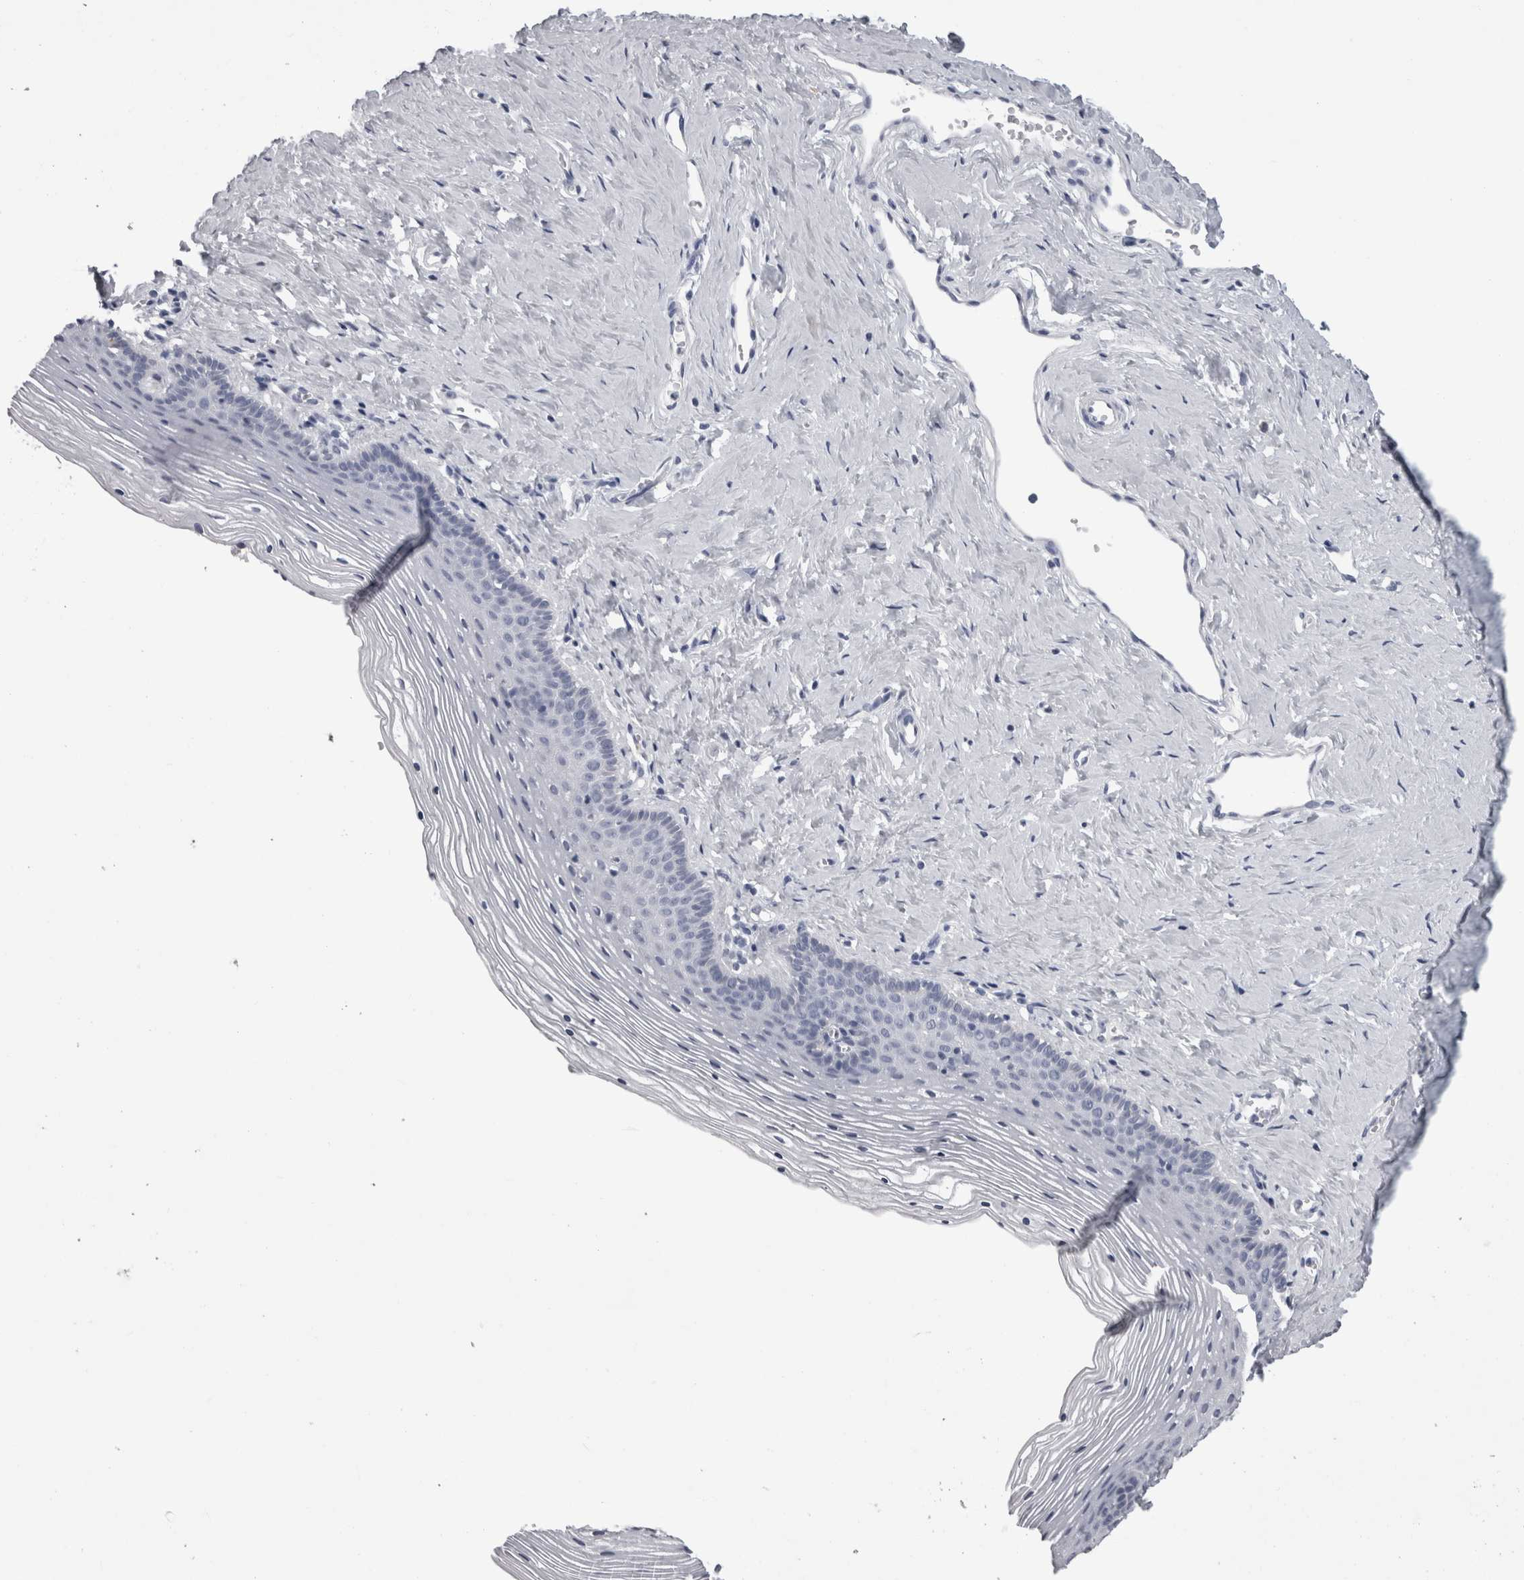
{"staining": {"intensity": "negative", "quantity": "none", "location": "none"}, "tissue": "vagina", "cell_type": "Squamous epithelial cells", "image_type": "normal", "snomed": [{"axis": "morphology", "description": "Normal tissue, NOS"}, {"axis": "topography", "description": "Vagina"}], "caption": "An immunohistochemistry image of unremarkable vagina is shown. There is no staining in squamous epithelial cells of vagina.", "gene": "AFMID", "patient": {"sex": "female", "age": 32}}